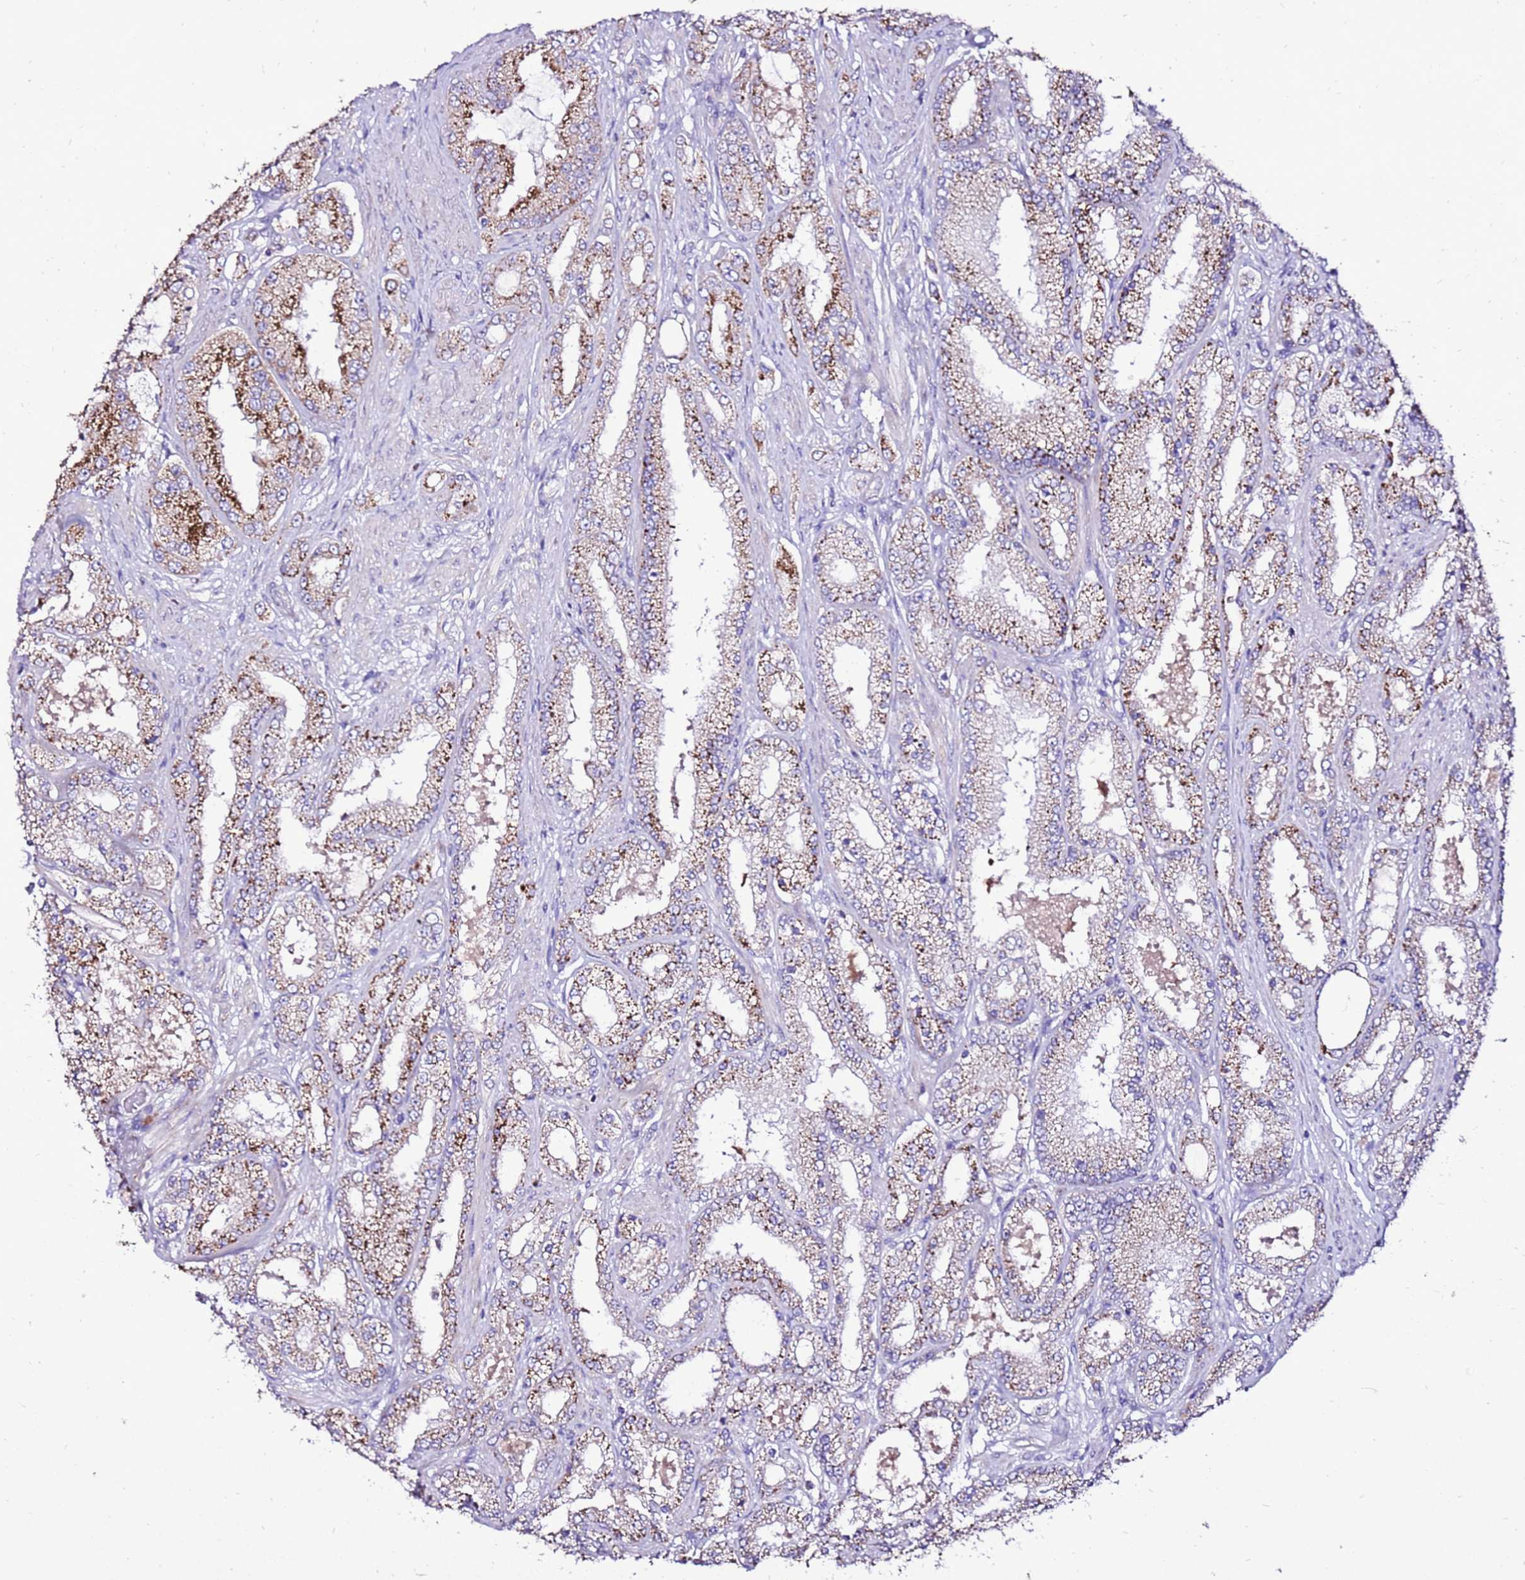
{"staining": {"intensity": "moderate", "quantity": "25%-75%", "location": "cytoplasmic/membranous"}, "tissue": "prostate cancer", "cell_type": "Tumor cells", "image_type": "cancer", "snomed": [{"axis": "morphology", "description": "Adenocarcinoma, High grade"}, {"axis": "topography", "description": "Prostate"}], "caption": "DAB (3,3'-diaminobenzidine) immunohistochemical staining of prostate cancer (high-grade adenocarcinoma) exhibits moderate cytoplasmic/membranous protein staining in approximately 25%-75% of tumor cells.", "gene": "TMEM106C", "patient": {"sex": "male", "age": 68}}